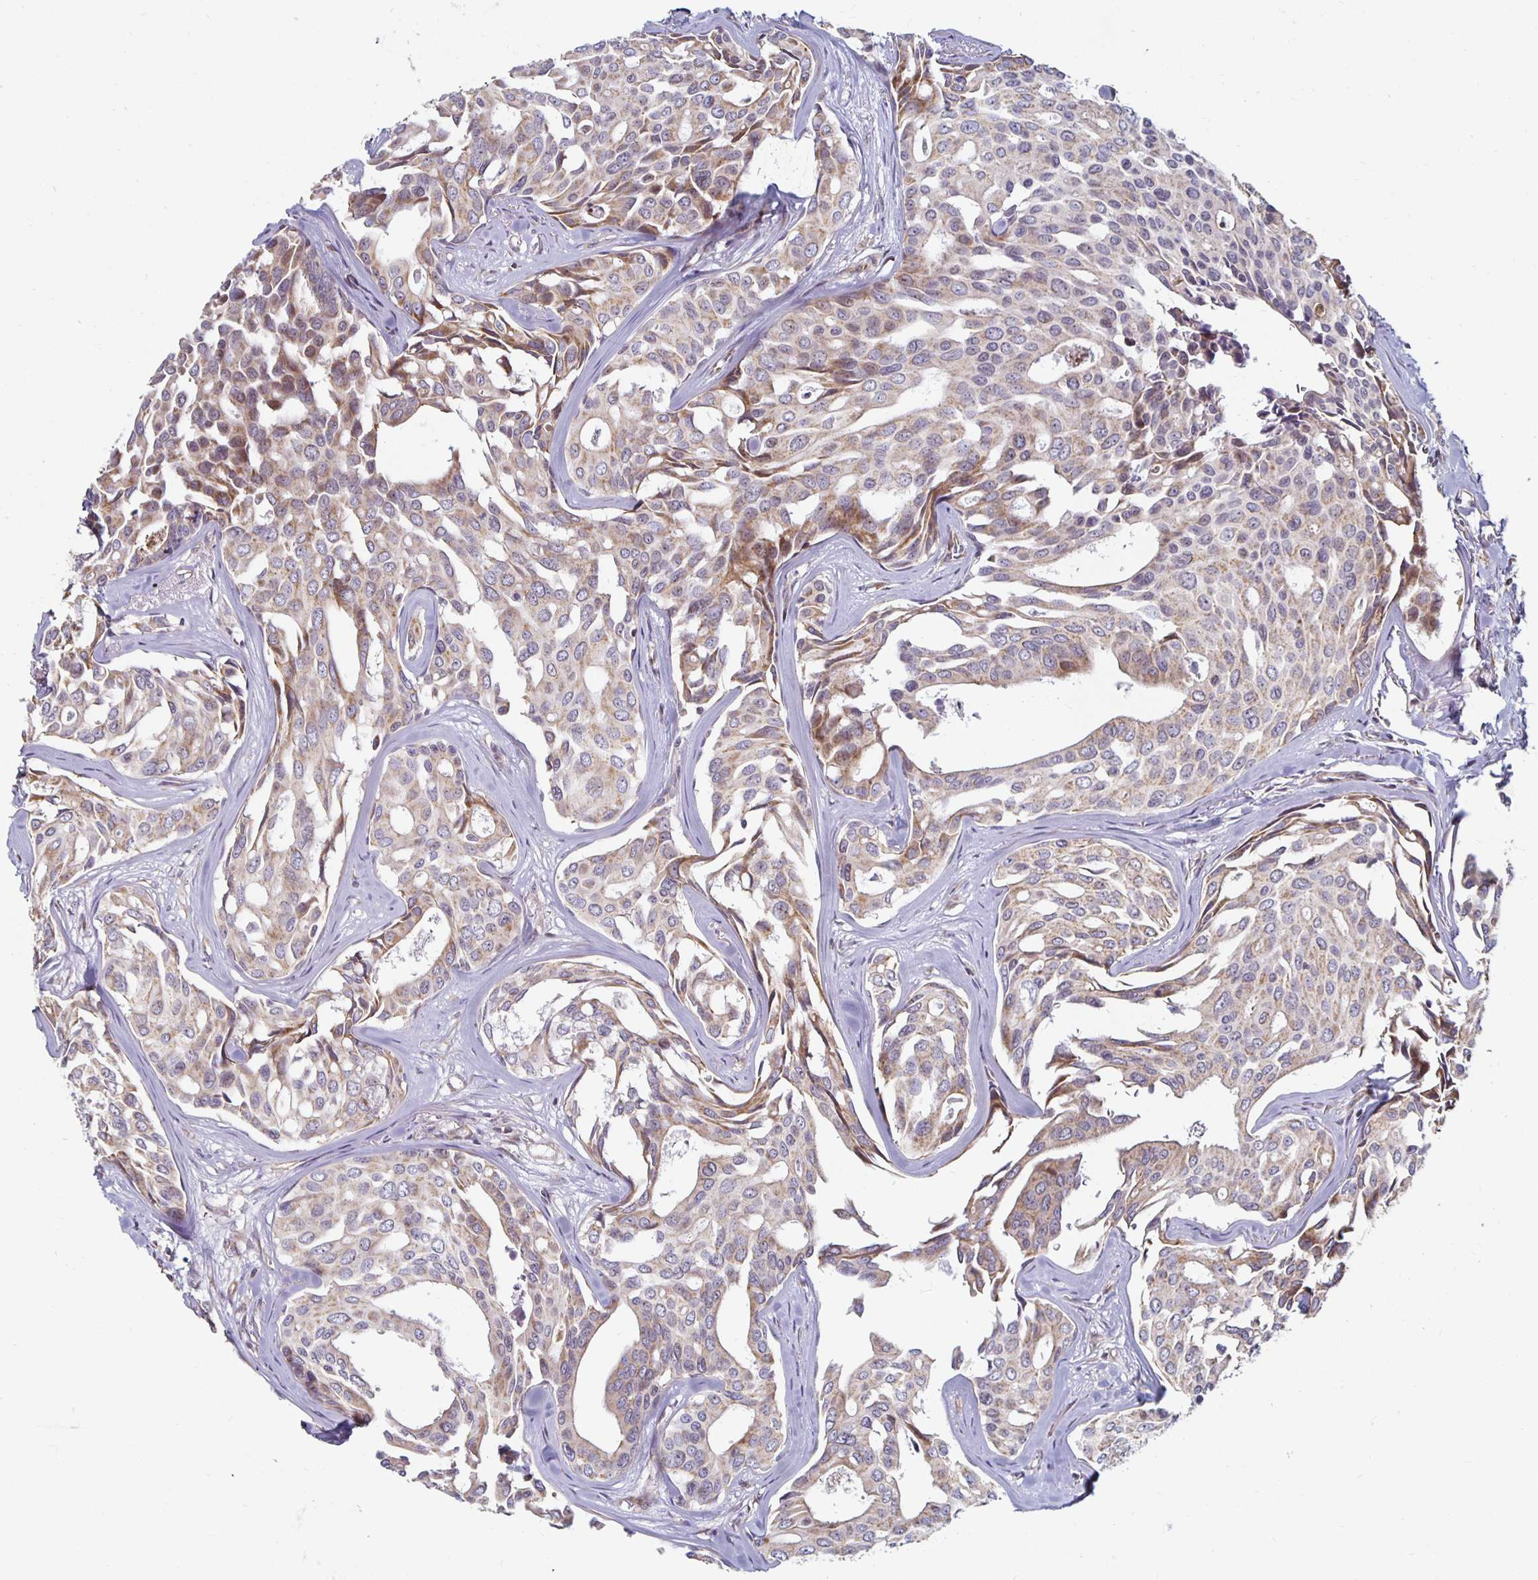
{"staining": {"intensity": "moderate", "quantity": ">75%", "location": "cytoplasmic/membranous"}, "tissue": "breast cancer", "cell_type": "Tumor cells", "image_type": "cancer", "snomed": [{"axis": "morphology", "description": "Duct carcinoma"}, {"axis": "topography", "description": "Breast"}], "caption": "Approximately >75% of tumor cells in breast invasive ductal carcinoma show moderate cytoplasmic/membranous protein positivity as visualized by brown immunohistochemical staining.", "gene": "MRPL28", "patient": {"sex": "female", "age": 54}}